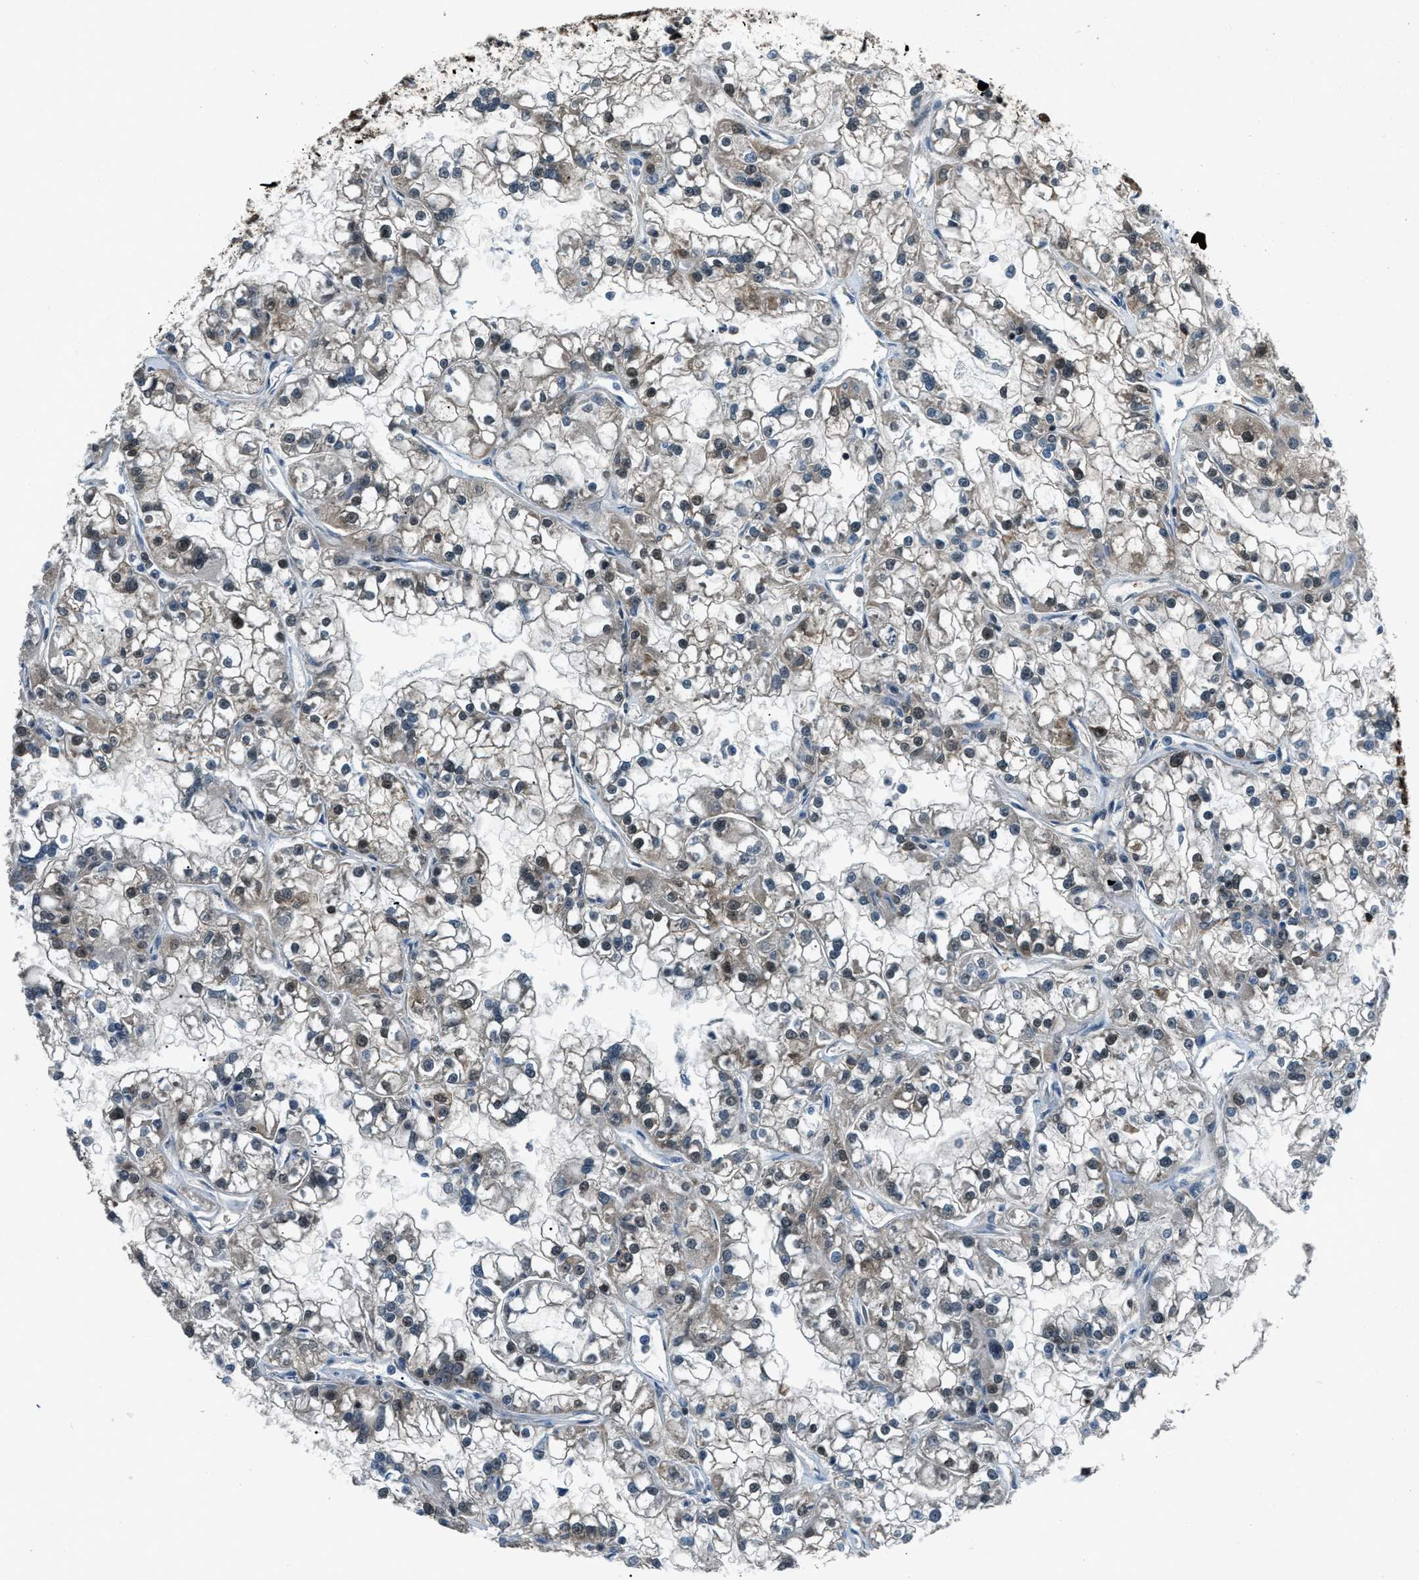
{"staining": {"intensity": "moderate", "quantity": "25%-75%", "location": "cytoplasmic/membranous,nuclear"}, "tissue": "renal cancer", "cell_type": "Tumor cells", "image_type": "cancer", "snomed": [{"axis": "morphology", "description": "Adenocarcinoma, NOS"}, {"axis": "topography", "description": "Kidney"}], "caption": "Protein expression analysis of adenocarcinoma (renal) demonstrates moderate cytoplasmic/membranous and nuclear positivity in approximately 25%-75% of tumor cells.", "gene": "NUDCD3", "patient": {"sex": "female", "age": 52}}